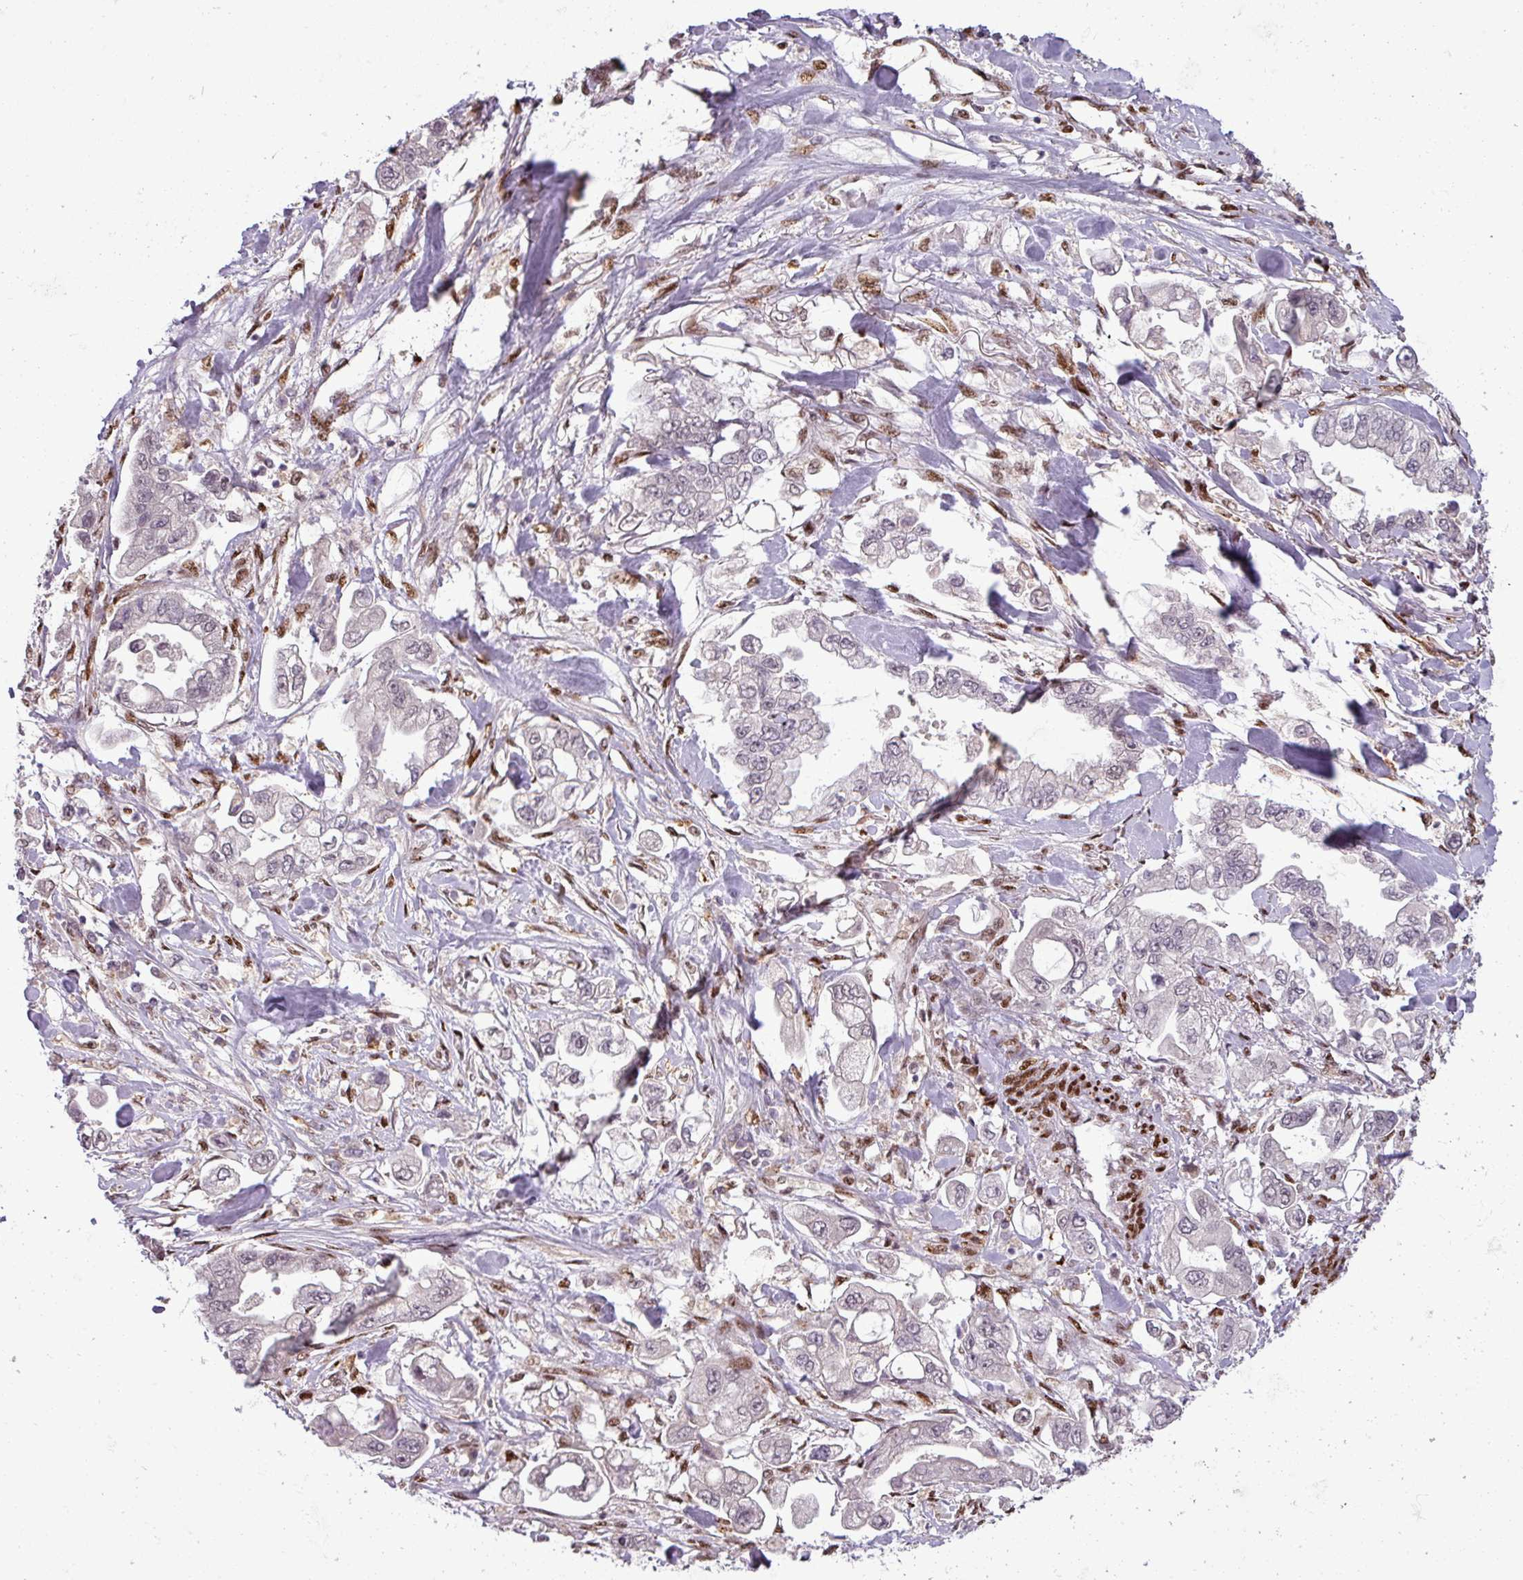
{"staining": {"intensity": "weak", "quantity": "<25%", "location": "nuclear"}, "tissue": "stomach cancer", "cell_type": "Tumor cells", "image_type": "cancer", "snomed": [{"axis": "morphology", "description": "Adenocarcinoma, NOS"}, {"axis": "topography", "description": "Stomach"}], "caption": "Stomach cancer (adenocarcinoma) stained for a protein using IHC displays no positivity tumor cells.", "gene": "IRF2BPL", "patient": {"sex": "male", "age": 62}}